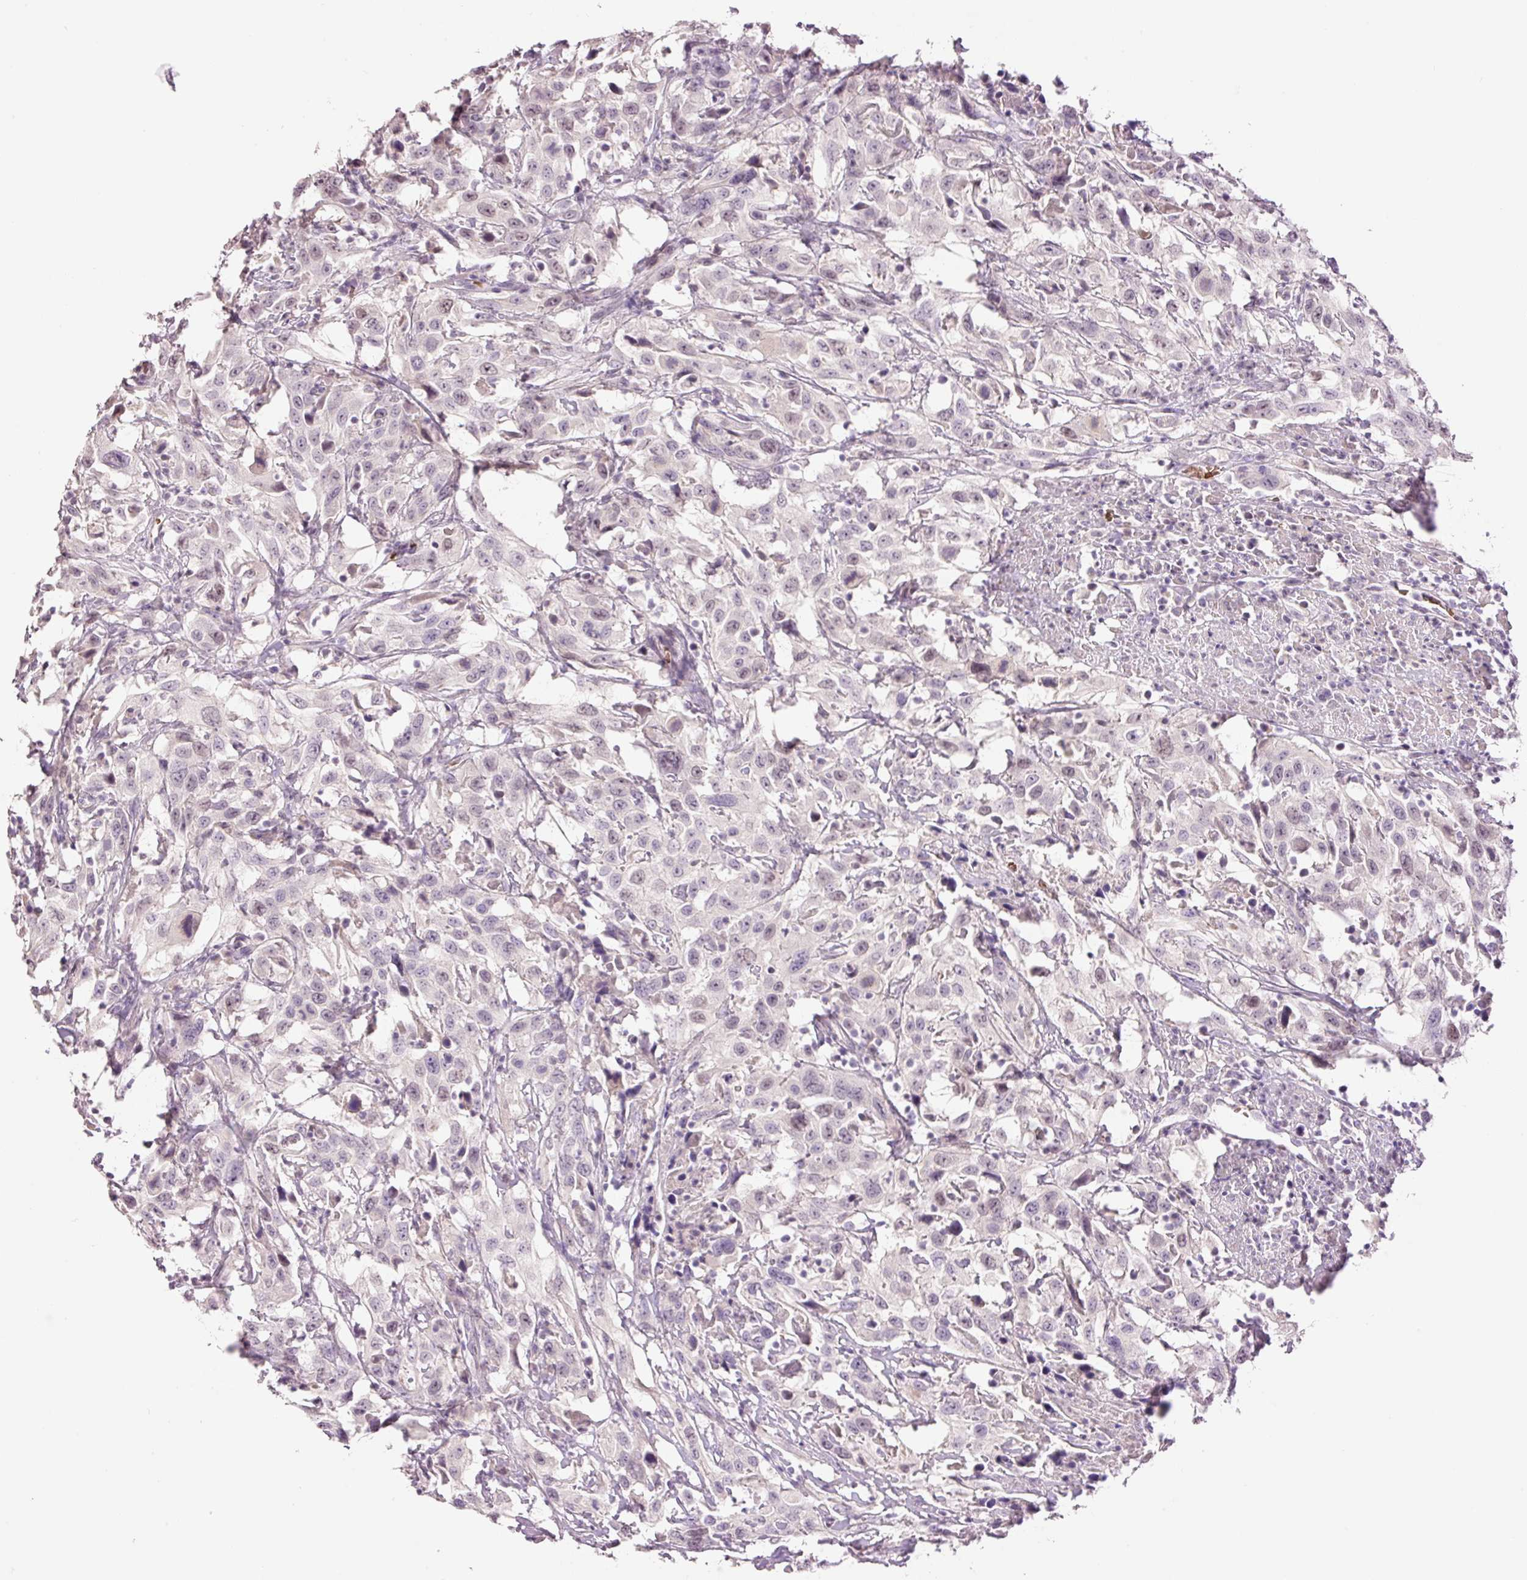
{"staining": {"intensity": "weak", "quantity": "<25%", "location": "nuclear"}, "tissue": "urothelial cancer", "cell_type": "Tumor cells", "image_type": "cancer", "snomed": [{"axis": "morphology", "description": "Urothelial carcinoma, High grade"}, {"axis": "topography", "description": "Urinary bladder"}], "caption": "Tumor cells are negative for protein expression in human urothelial cancer.", "gene": "LY6G6D", "patient": {"sex": "male", "age": 61}}